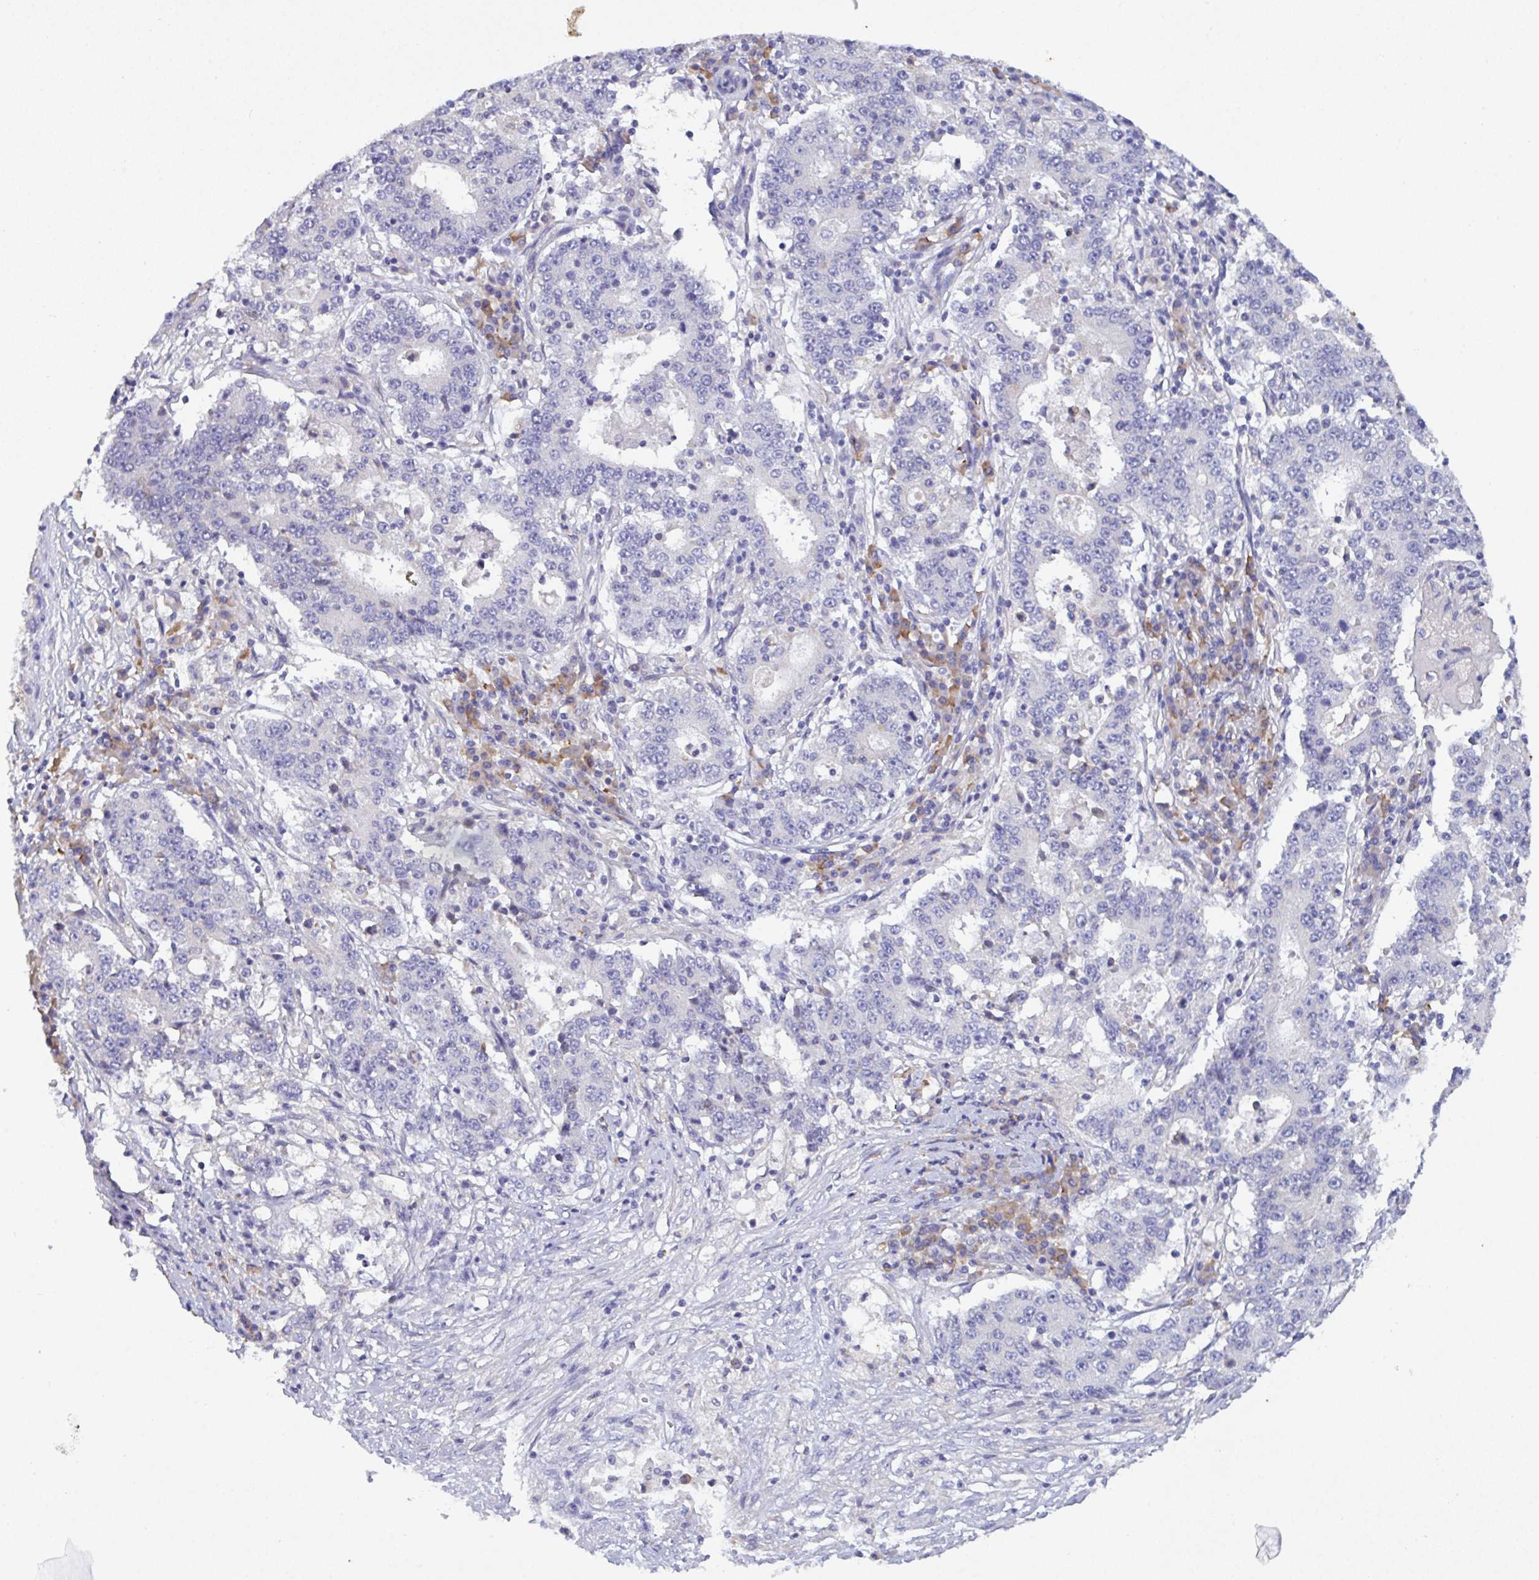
{"staining": {"intensity": "negative", "quantity": "none", "location": "none"}, "tissue": "stomach cancer", "cell_type": "Tumor cells", "image_type": "cancer", "snomed": [{"axis": "morphology", "description": "Adenocarcinoma, NOS"}, {"axis": "topography", "description": "Stomach"}], "caption": "DAB (3,3'-diaminobenzidine) immunohistochemical staining of human stomach cancer shows no significant staining in tumor cells.", "gene": "SLC66A1", "patient": {"sex": "male", "age": 59}}